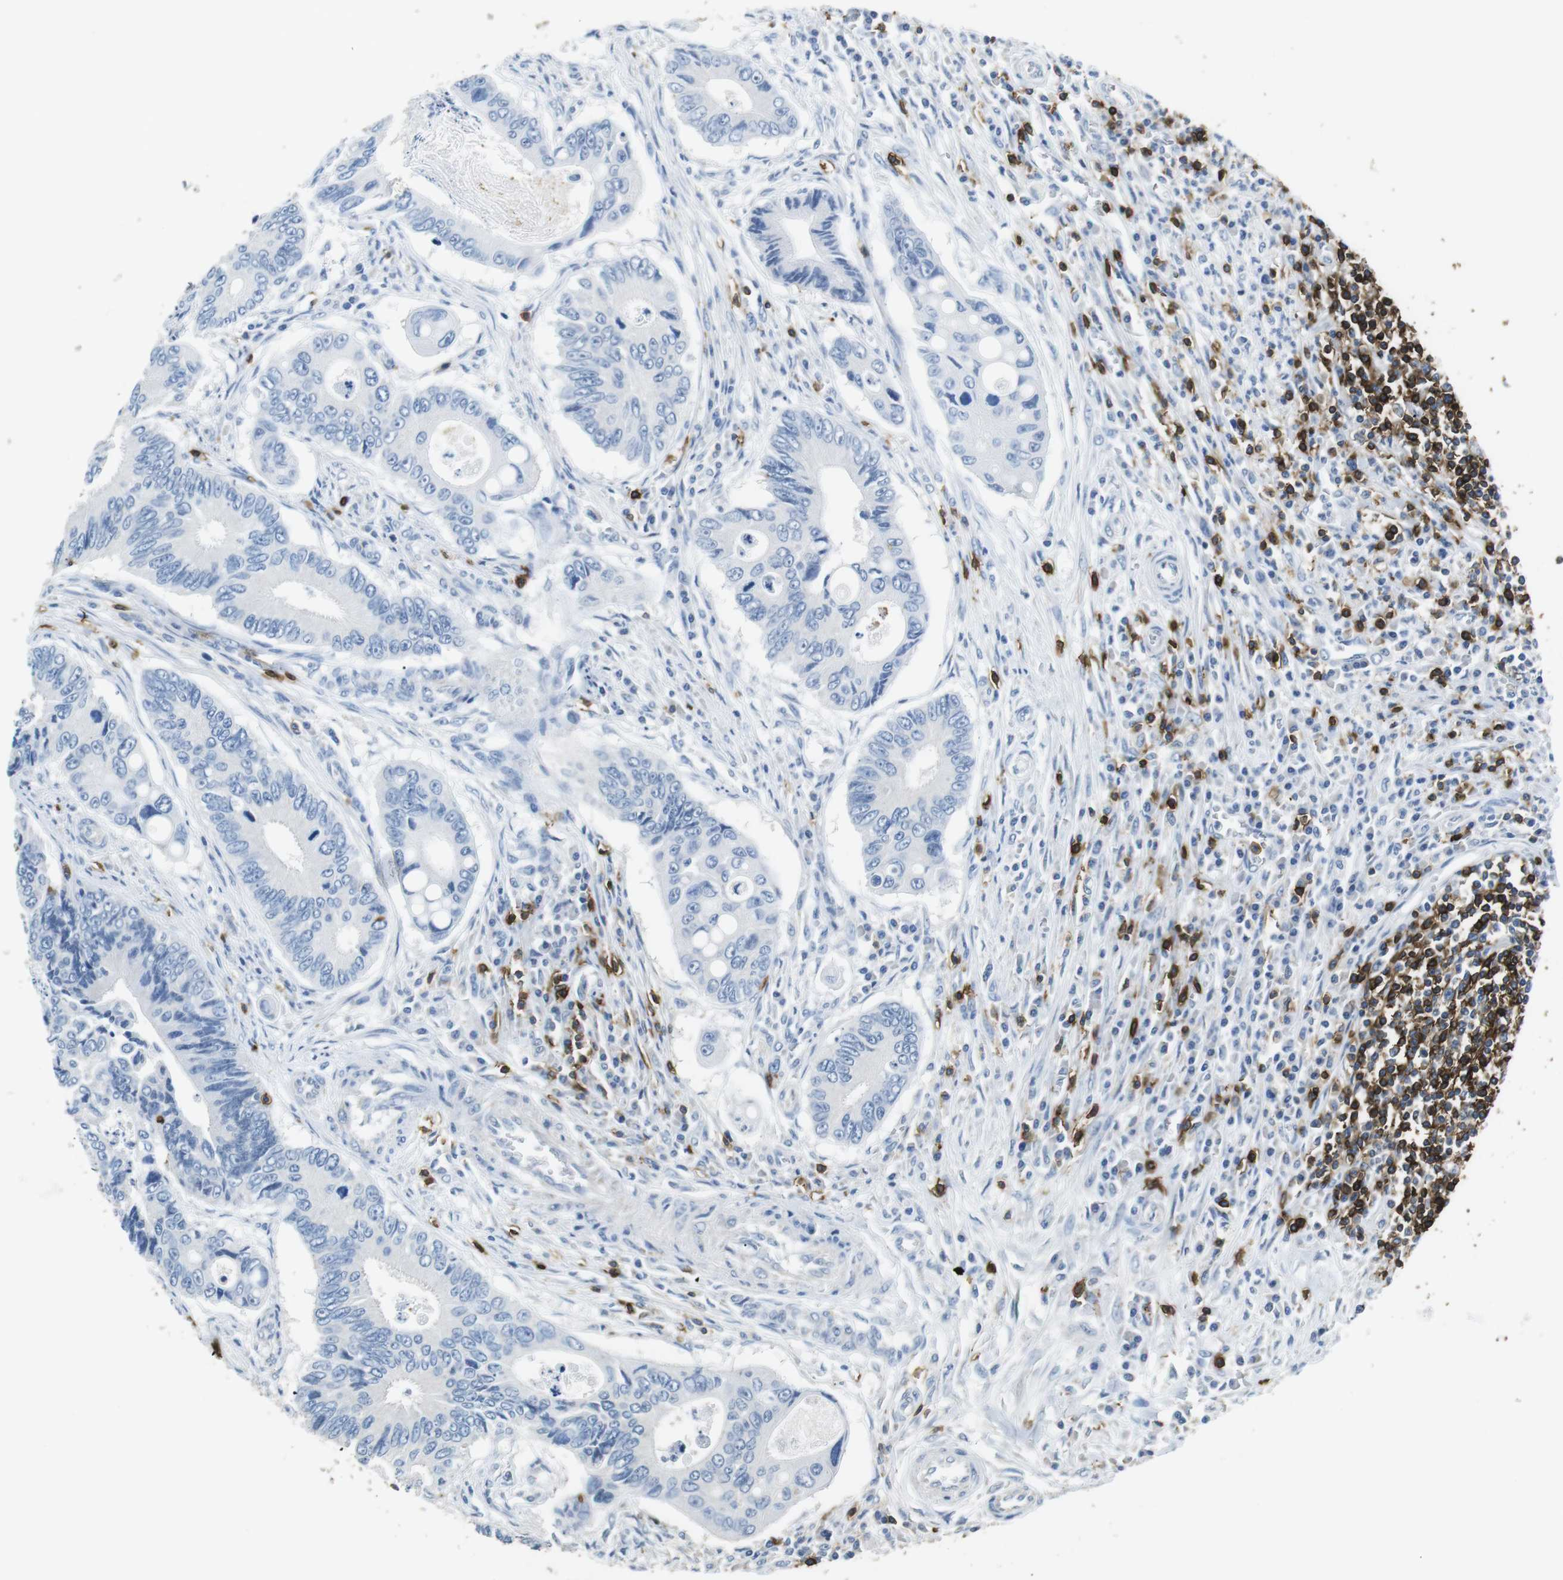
{"staining": {"intensity": "negative", "quantity": "none", "location": "none"}, "tissue": "colorectal cancer", "cell_type": "Tumor cells", "image_type": "cancer", "snomed": [{"axis": "morphology", "description": "Inflammation, NOS"}, {"axis": "morphology", "description": "Adenocarcinoma, NOS"}, {"axis": "topography", "description": "Colon"}], "caption": "Tumor cells show no significant protein staining in colorectal cancer (adenocarcinoma).", "gene": "CD6", "patient": {"sex": "male", "age": 72}}